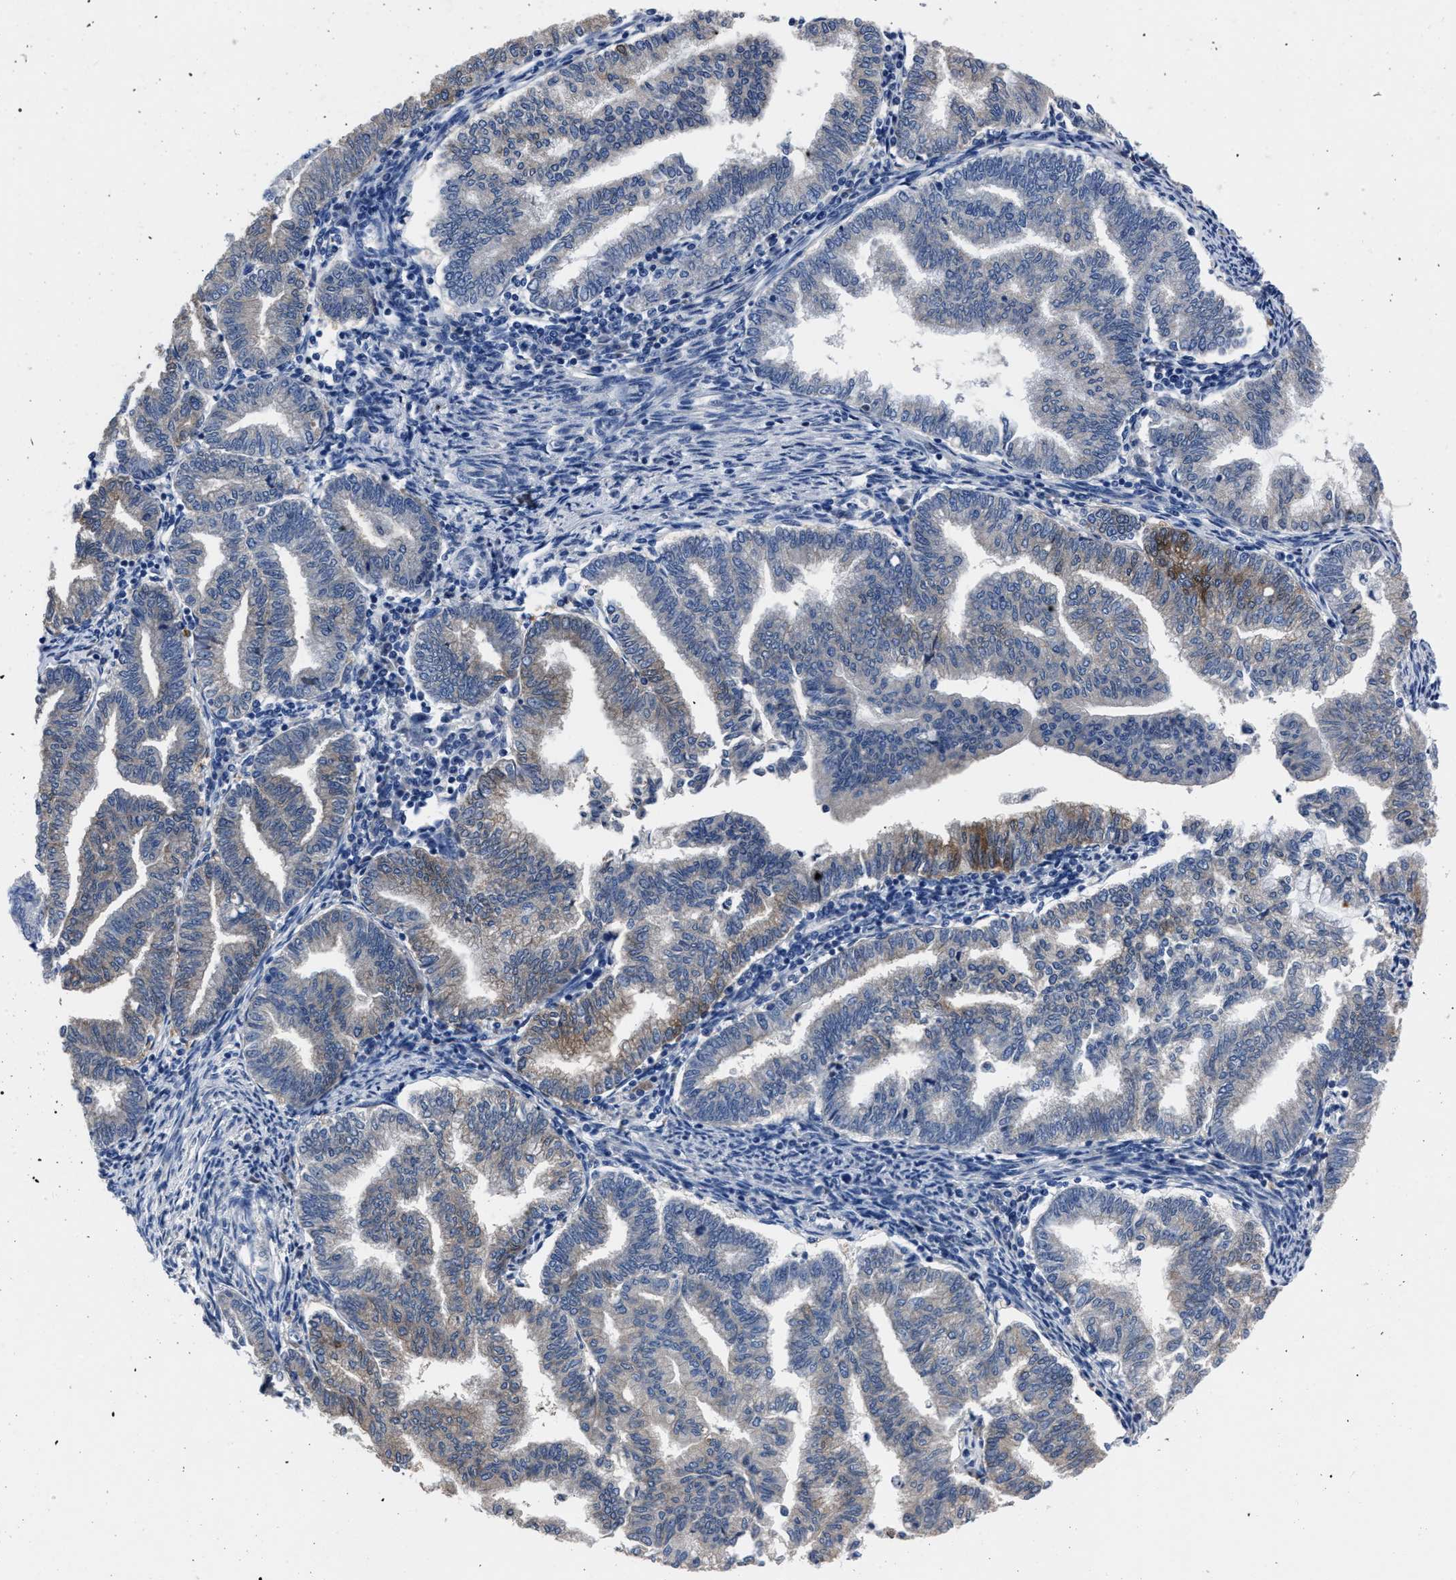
{"staining": {"intensity": "weak", "quantity": "25%-75%", "location": "cytoplasmic/membranous"}, "tissue": "endometrial cancer", "cell_type": "Tumor cells", "image_type": "cancer", "snomed": [{"axis": "morphology", "description": "Polyp, NOS"}, {"axis": "morphology", "description": "Adenocarcinoma, NOS"}, {"axis": "morphology", "description": "Adenoma, NOS"}, {"axis": "topography", "description": "Endometrium"}], "caption": "Tumor cells exhibit low levels of weak cytoplasmic/membranous positivity in about 25%-75% of cells in endometrial cancer. (brown staining indicates protein expression, while blue staining denotes nuclei).", "gene": "MOV10L1", "patient": {"sex": "female", "age": 79}}